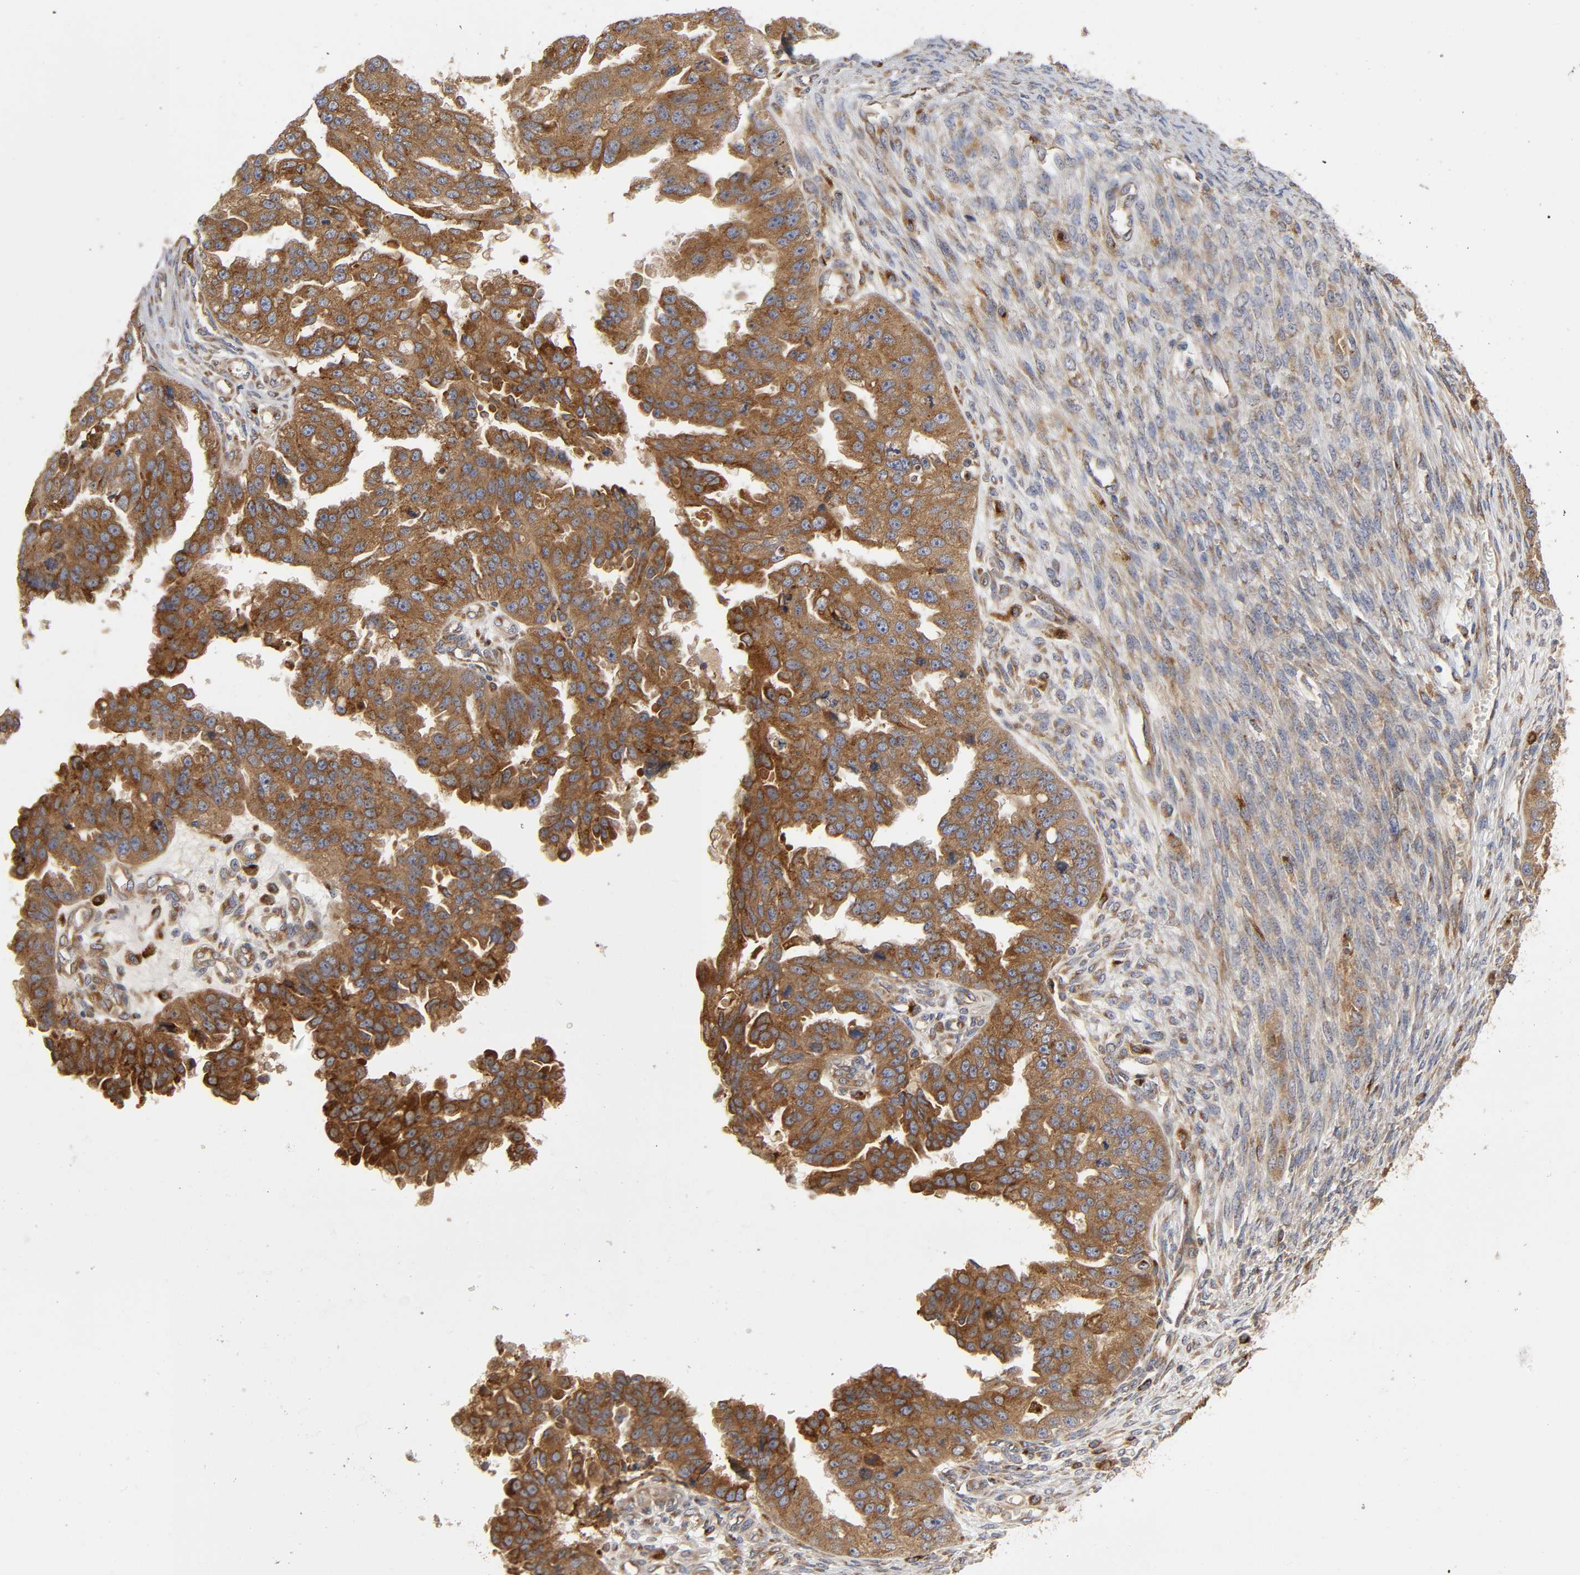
{"staining": {"intensity": "strong", "quantity": ">75%", "location": "cytoplasmic/membranous"}, "tissue": "ovarian cancer", "cell_type": "Tumor cells", "image_type": "cancer", "snomed": [{"axis": "morphology", "description": "Cystadenocarcinoma, serous, NOS"}, {"axis": "topography", "description": "Ovary"}], "caption": "This is a histology image of IHC staining of ovarian serous cystadenocarcinoma, which shows strong expression in the cytoplasmic/membranous of tumor cells.", "gene": "GNPTG", "patient": {"sex": "female", "age": 58}}